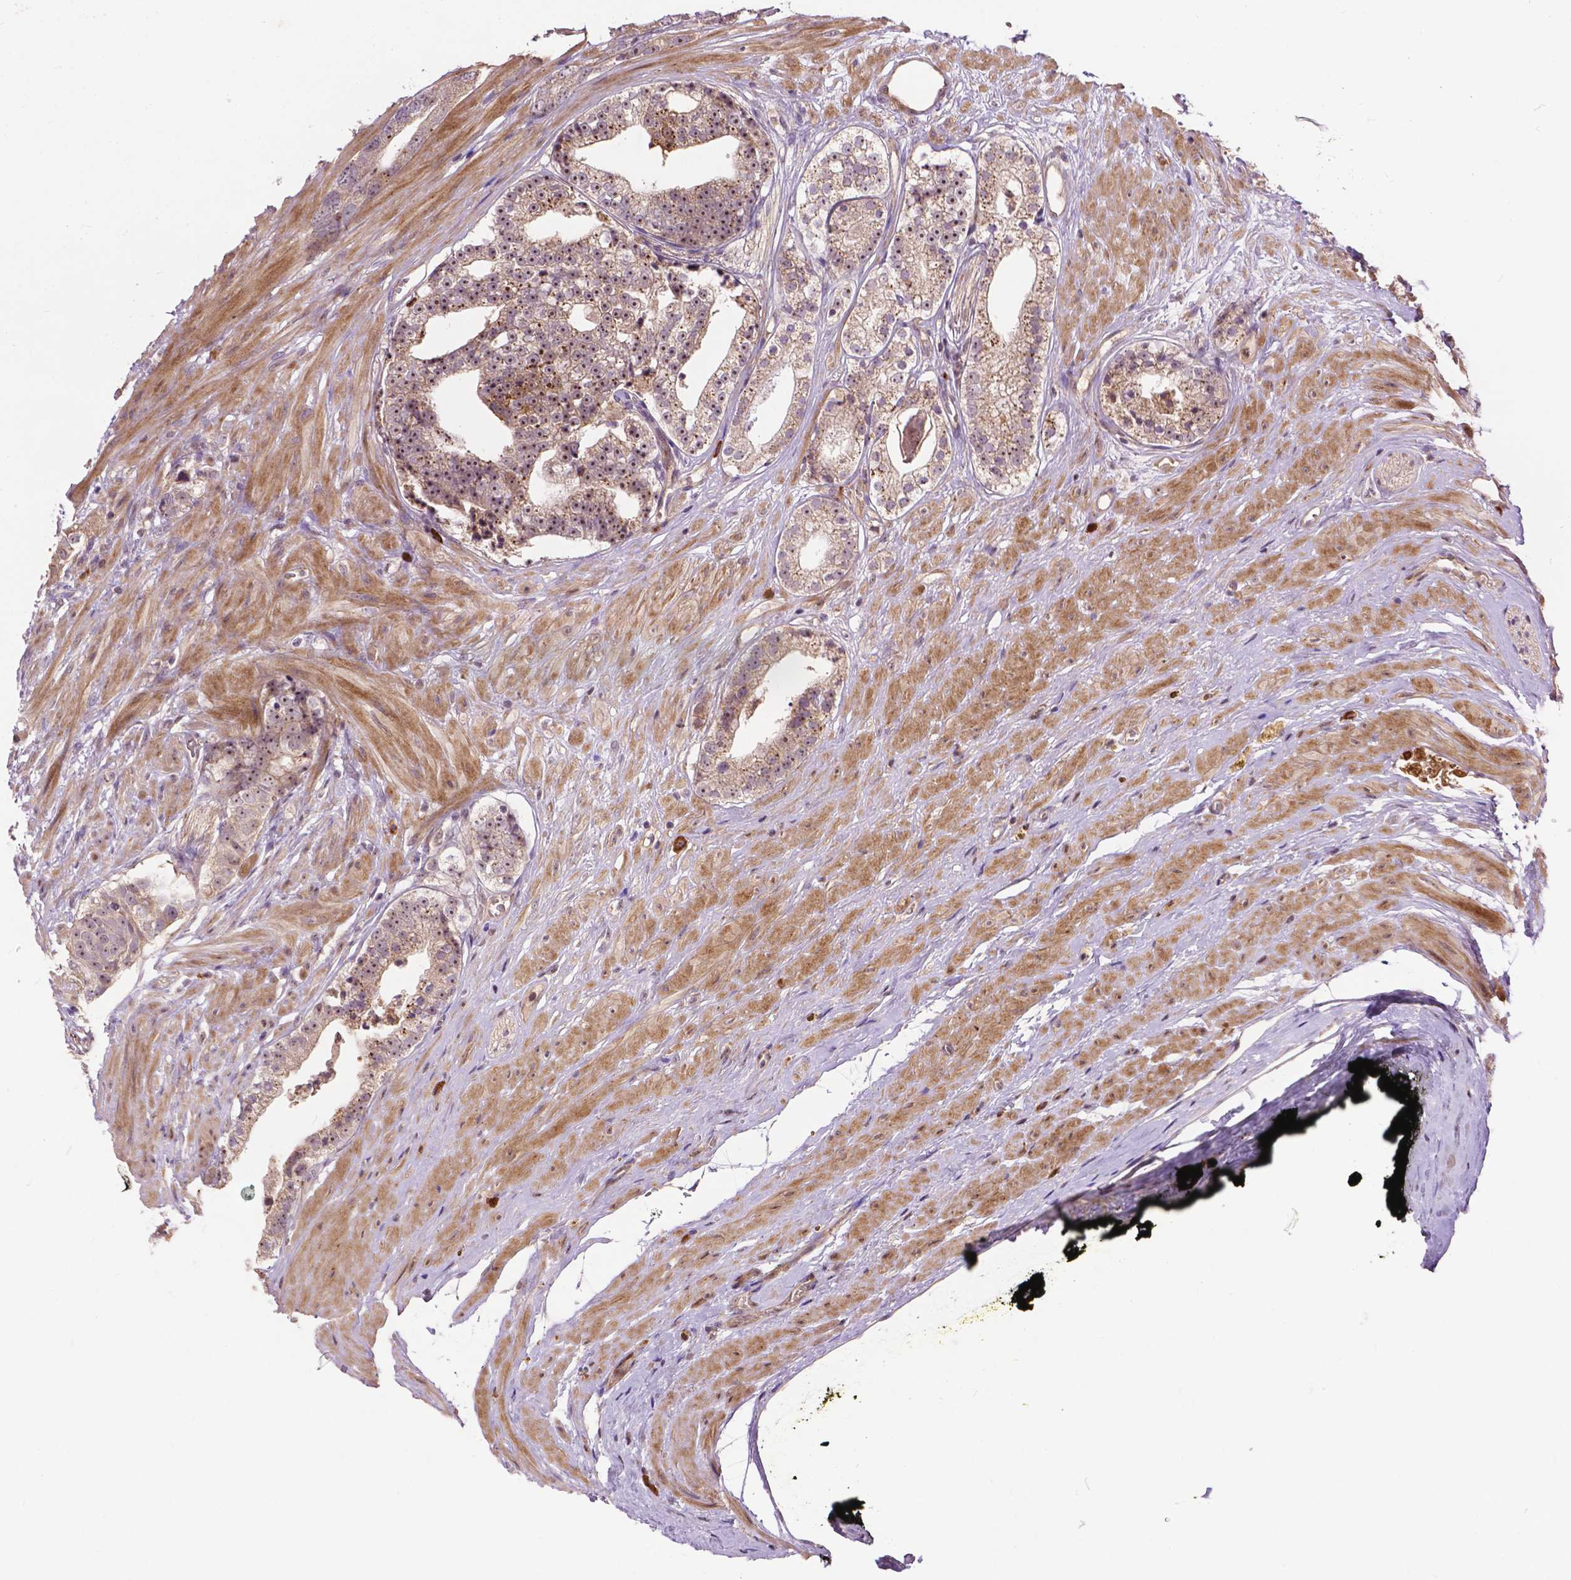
{"staining": {"intensity": "moderate", "quantity": "25%-75%", "location": "cytoplasmic/membranous,nuclear"}, "tissue": "prostate cancer", "cell_type": "Tumor cells", "image_type": "cancer", "snomed": [{"axis": "morphology", "description": "Adenocarcinoma, Low grade"}, {"axis": "topography", "description": "Prostate"}], "caption": "This is a photomicrograph of immunohistochemistry staining of adenocarcinoma (low-grade) (prostate), which shows moderate expression in the cytoplasmic/membranous and nuclear of tumor cells.", "gene": "PARP3", "patient": {"sex": "male", "age": 60}}